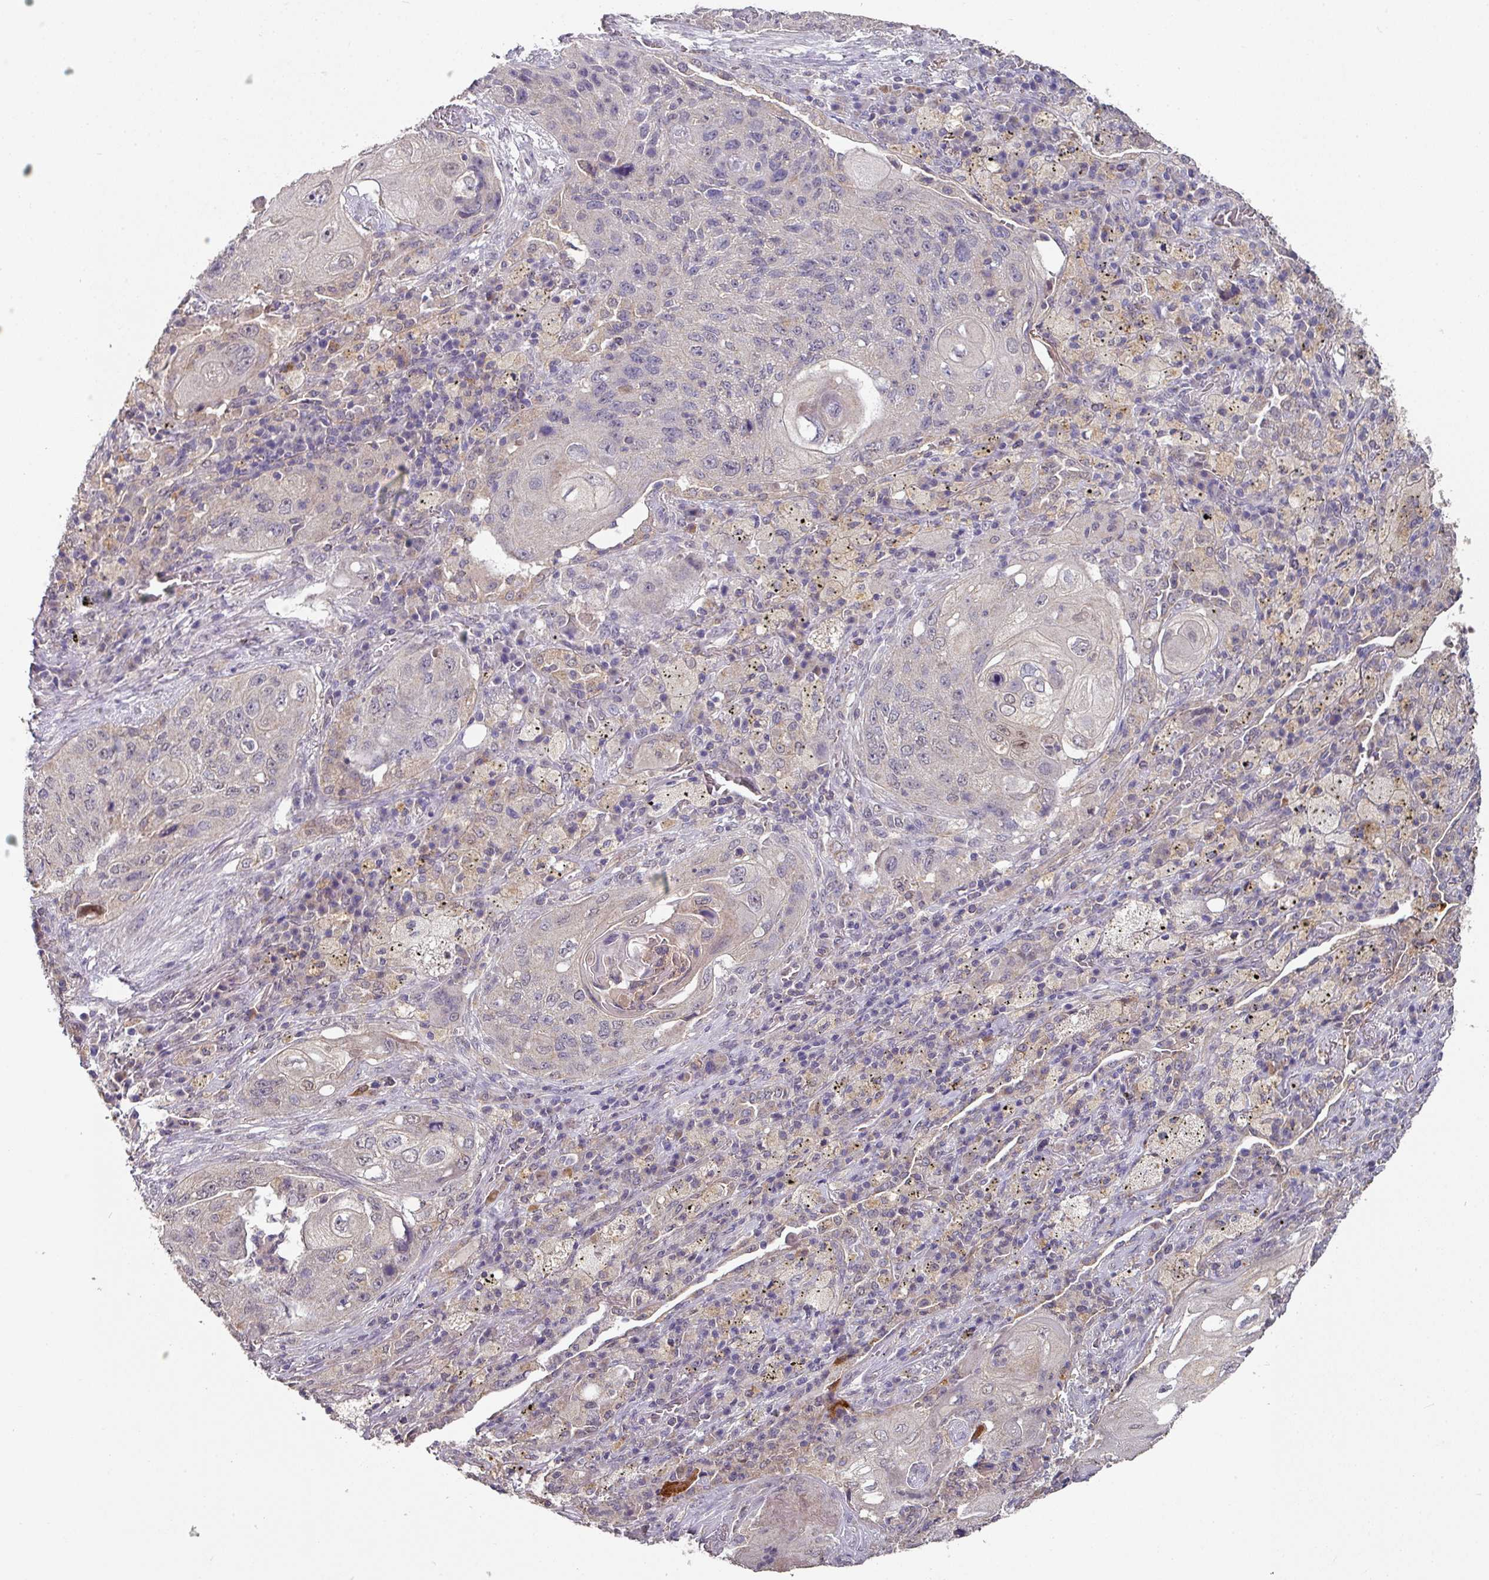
{"staining": {"intensity": "negative", "quantity": "none", "location": "none"}, "tissue": "lung cancer", "cell_type": "Tumor cells", "image_type": "cancer", "snomed": [{"axis": "morphology", "description": "Squamous cell carcinoma, NOS"}, {"axis": "topography", "description": "Lung"}], "caption": "Lung squamous cell carcinoma was stained to show a protein in brown. There is no significant expression in tumor cells.", "gene": "EXTL3", "patient": {"sex": "female", "age": 63}}